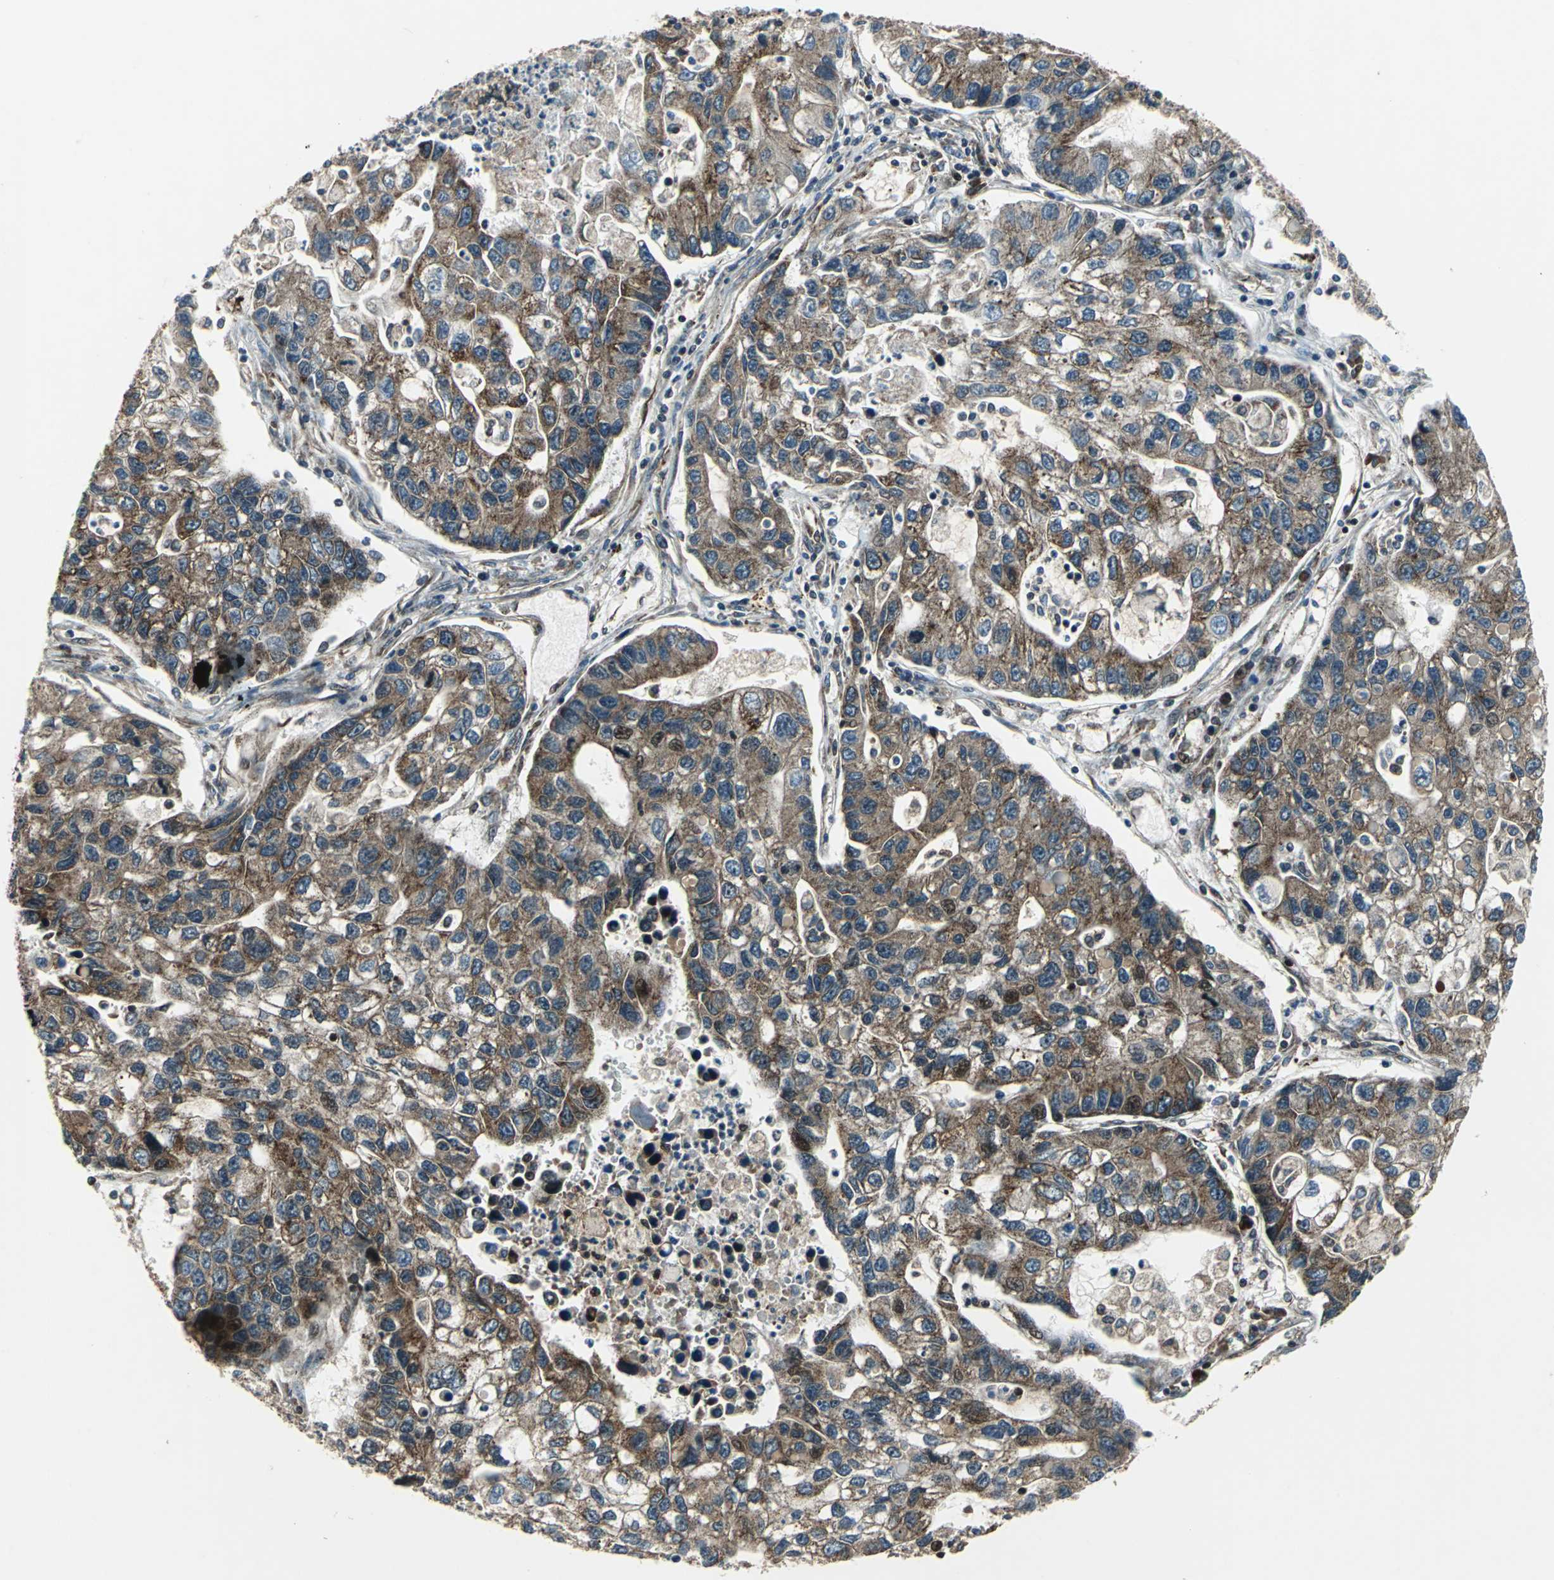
{"staining": {"intensity": "moderate", "quantity": ">75%", "location": "cytoplasmic/membranous"}, "tissue": "lung cancer", "cell_type": "Tumor cells", "image_type": "cancer", "snomed": [{"axis": "morphology", "description": "Adenocarcinoma, NOS"}, {"axis": "topography", "description": "Lung"}], "caption": "Adenocarcinoma (lung) was stained to show a protein in brown. There is medium levels of moderate cytoplasmic/membranous positivity in approximately >75% of tumor cells.", "gene": "AATF", "patient": {"sex": "female", "age": 51}}